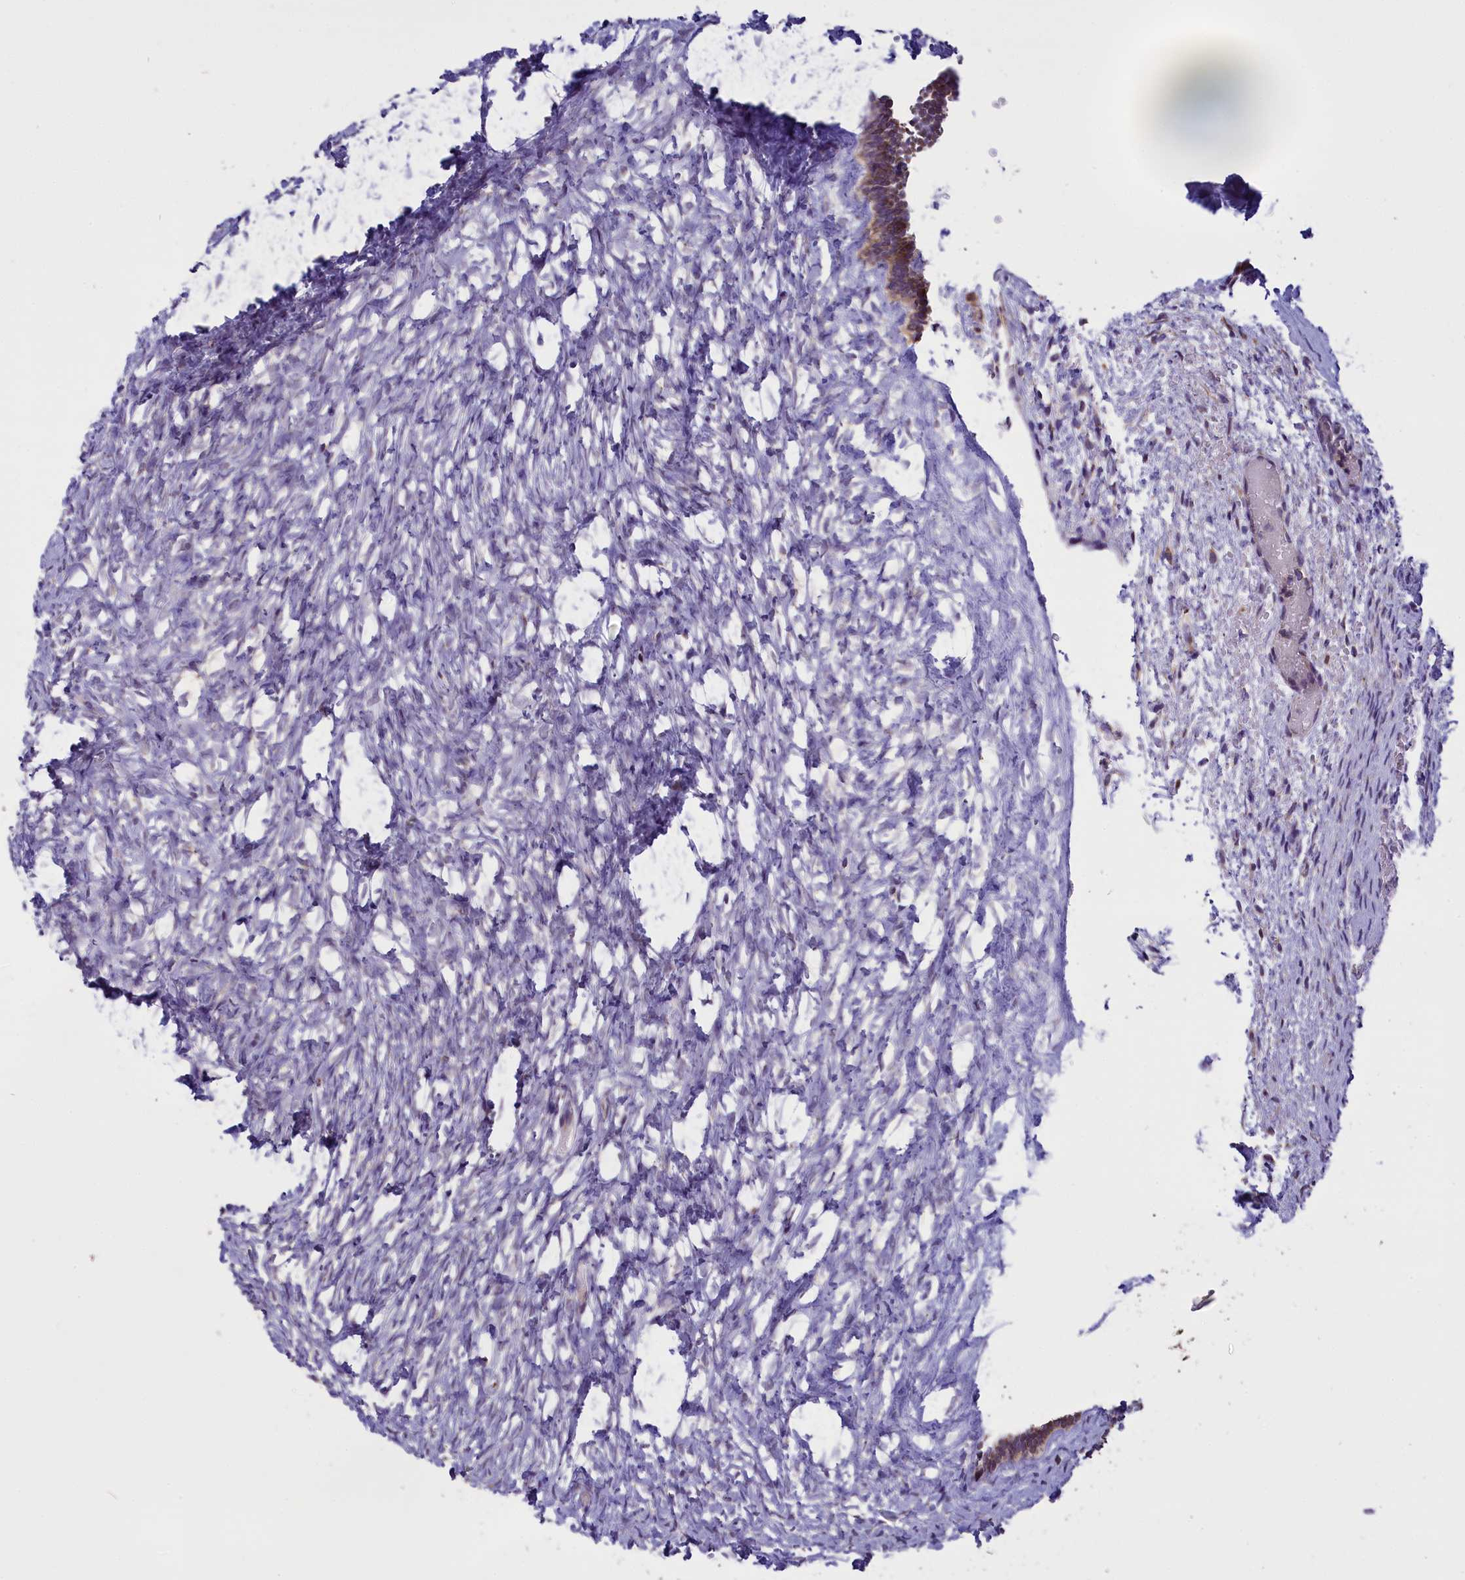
{"staining": {"intensity": "weak", "quantity": "25%-75%", "location": "cytoplasmic/membranous"}, "tissue": "ovary", "cell_type": "Ovarian stroma cells", "image_type": "normal", "snomed": [{"axis": "morphology", "description": "Normal tissue, NOS"}, {"axis": "topography", "description": "Ovary"}], "caption": "A photomicrograph of ovary stained for a protein shows weak cytoplasmic/membranous brown staining in ovarian stroma cells.", "gene": "GLRX5", "patient": {"sex": "female", "age": 35}}